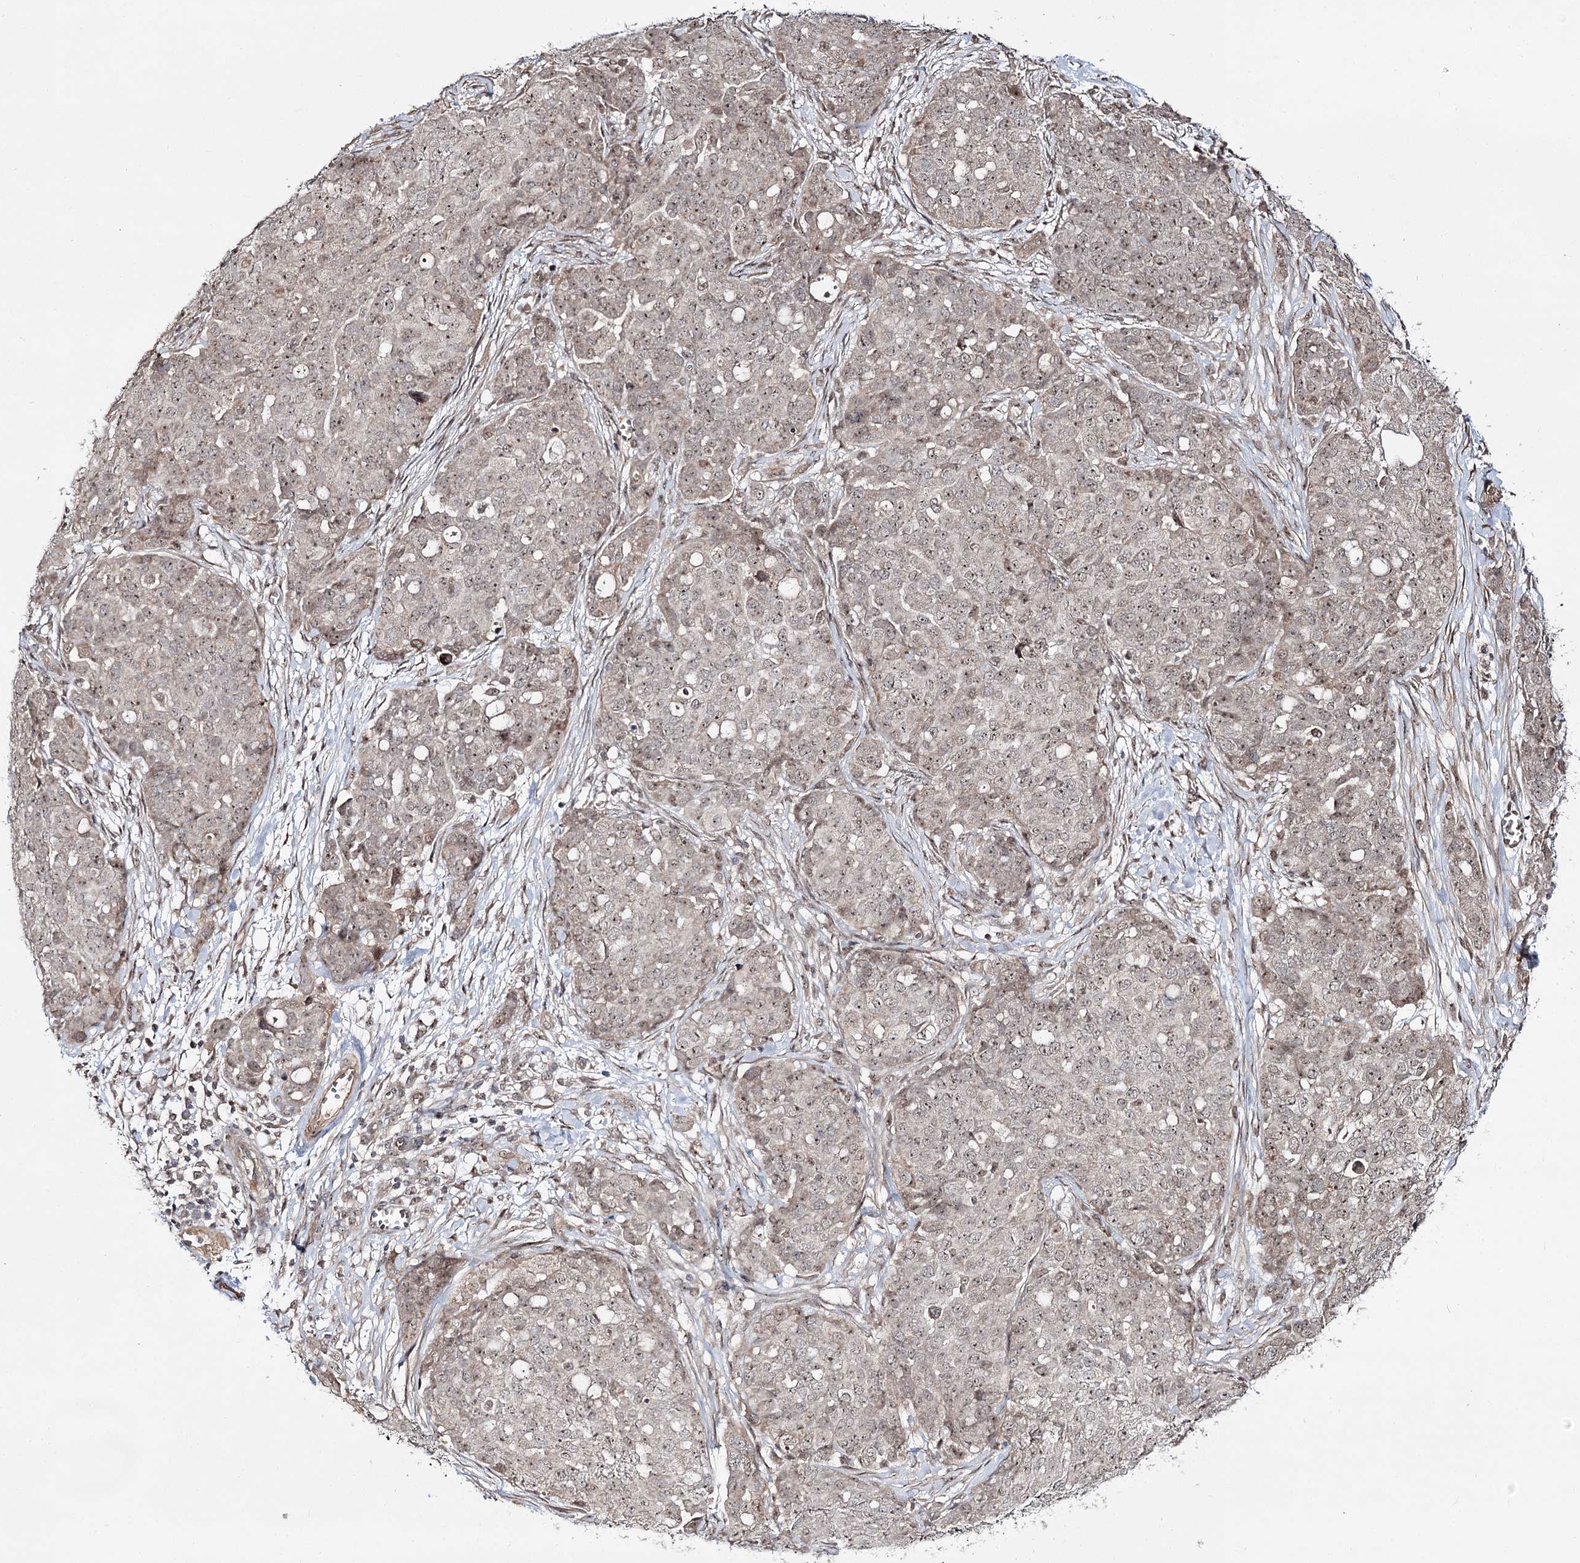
{"staining": {"intensity": "weak", "quantity": ">75%", "location": "cytoplasmic/membranous,nuclear"}, "tissue": "ovarian cancer", "cell_type": "Tumor cells", "image_type": "cancer", "snomed": [{"axis": "morphology", "description": "Cystadenocarcinoma, serous, NOS"}, {"axis": "topography", "description": "Soft tissue"}, {"axis": "topography", "description": "Ovary"}], "caption": "This image reveals ovarian cancer stained with IHC to label a protein in brown. The cytoplasmic/membranous and nuclear of tumor cells show weak positivity for the protein. Nuclei are counter-stained blue.", "gene": "RRP9", "patient": {"sex": "female", "age": 57}}